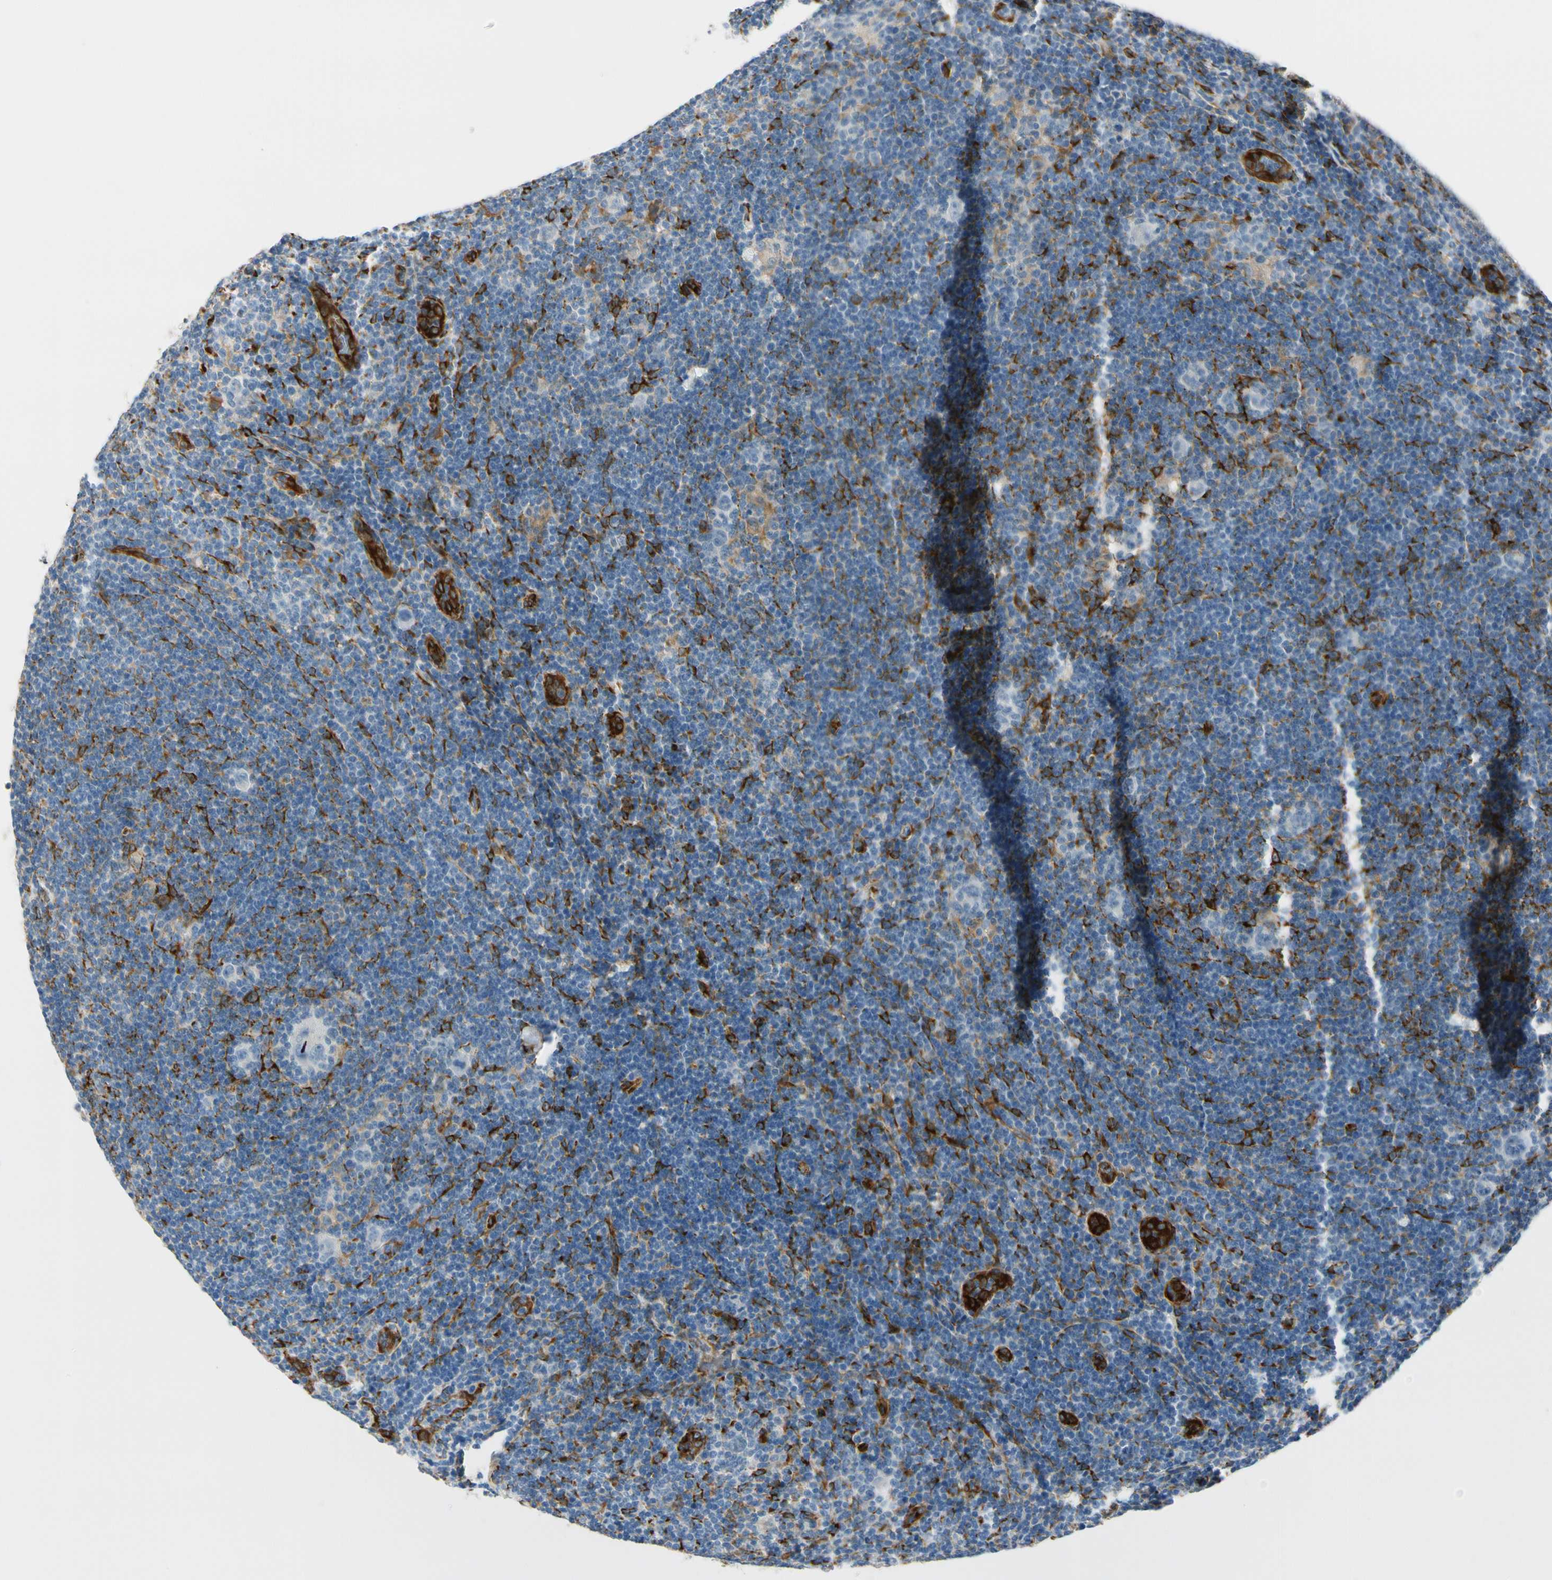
{"staining": {"intensity": "negative", "quantity": "none", "location": "none"}, "tissue": "lymphoma", "cell_type": "Tumor cells", "image_type": "cancer", "snomed": [{"axis": "morphology", "description": "Hodgkin's disease, NOS"}, {"axis": "topography", "description": "Lymph node"}], "caption": "Hodgkin's disease stained for a protein using immunohistochemistry shows no positivity tumor cells.", "gene": "FKBP7", "patient": {"sex": "female", "age": 57}}